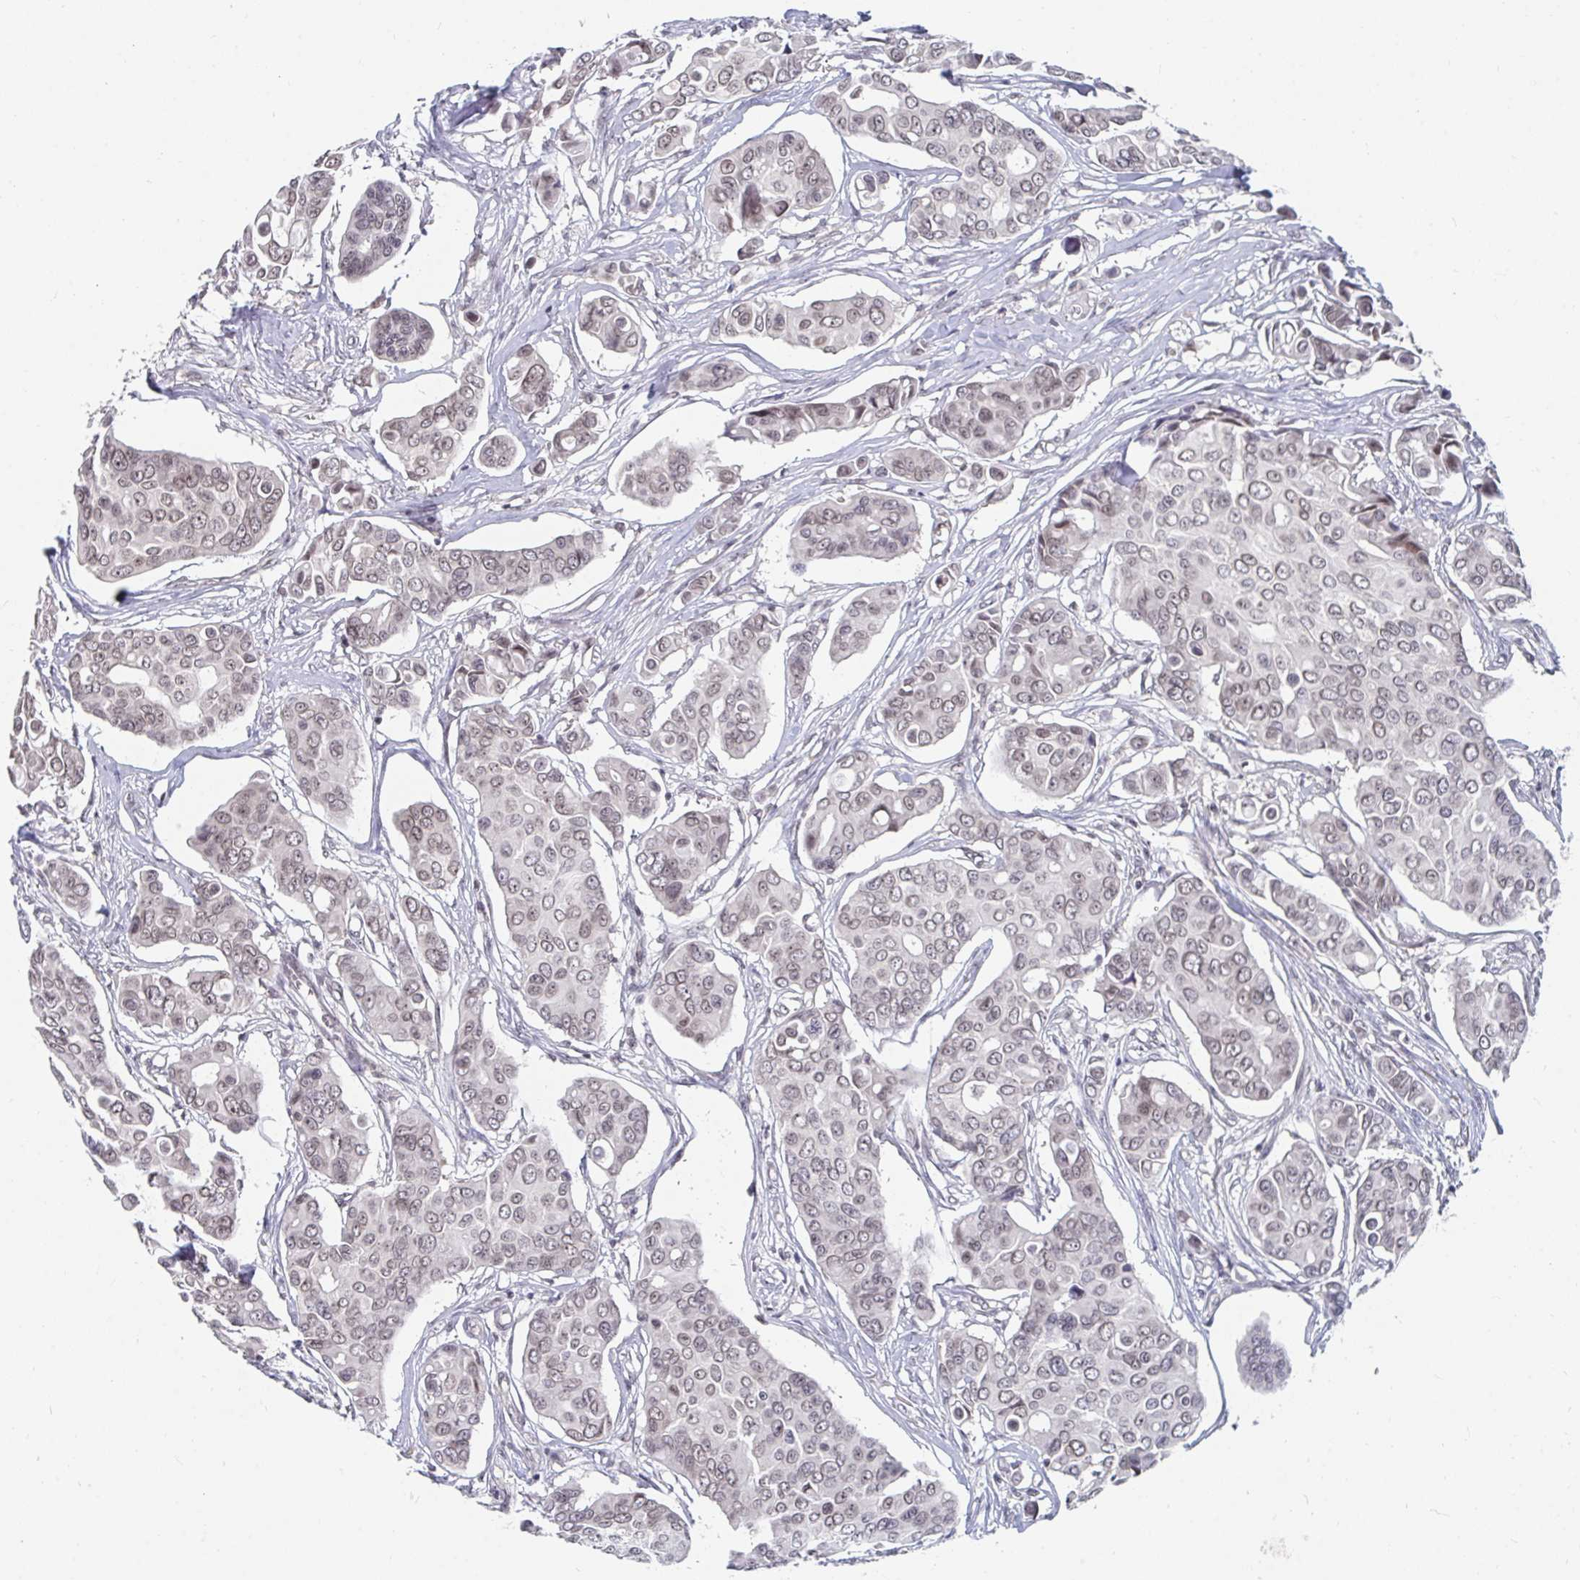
{"staining": {"intensity": "weak", "quantity": "<25%", "location": "nuclear"}, "tissue": "breast cancer", "cell_type": "Tumor cells", "image_type": "cancer", "snomed": [{"axis": "morphology", "description": "Duct carcinoma"}, {"axis": "topography", "description": "Breast"}], "caption": "This image is of invasive ductal carcinoma (breast) stained with IHC to label a protein in brown with the nuclei are counter-stained blue. There is no positivity in tumor cells. The staining was performed using DAB to visualize the protein expression in brown, while the nuclei were stained in blue with hematoxylin (Magnification: 20x).", "gene": "TRIP12", "patient": {"sex": "female", "age": 54}}